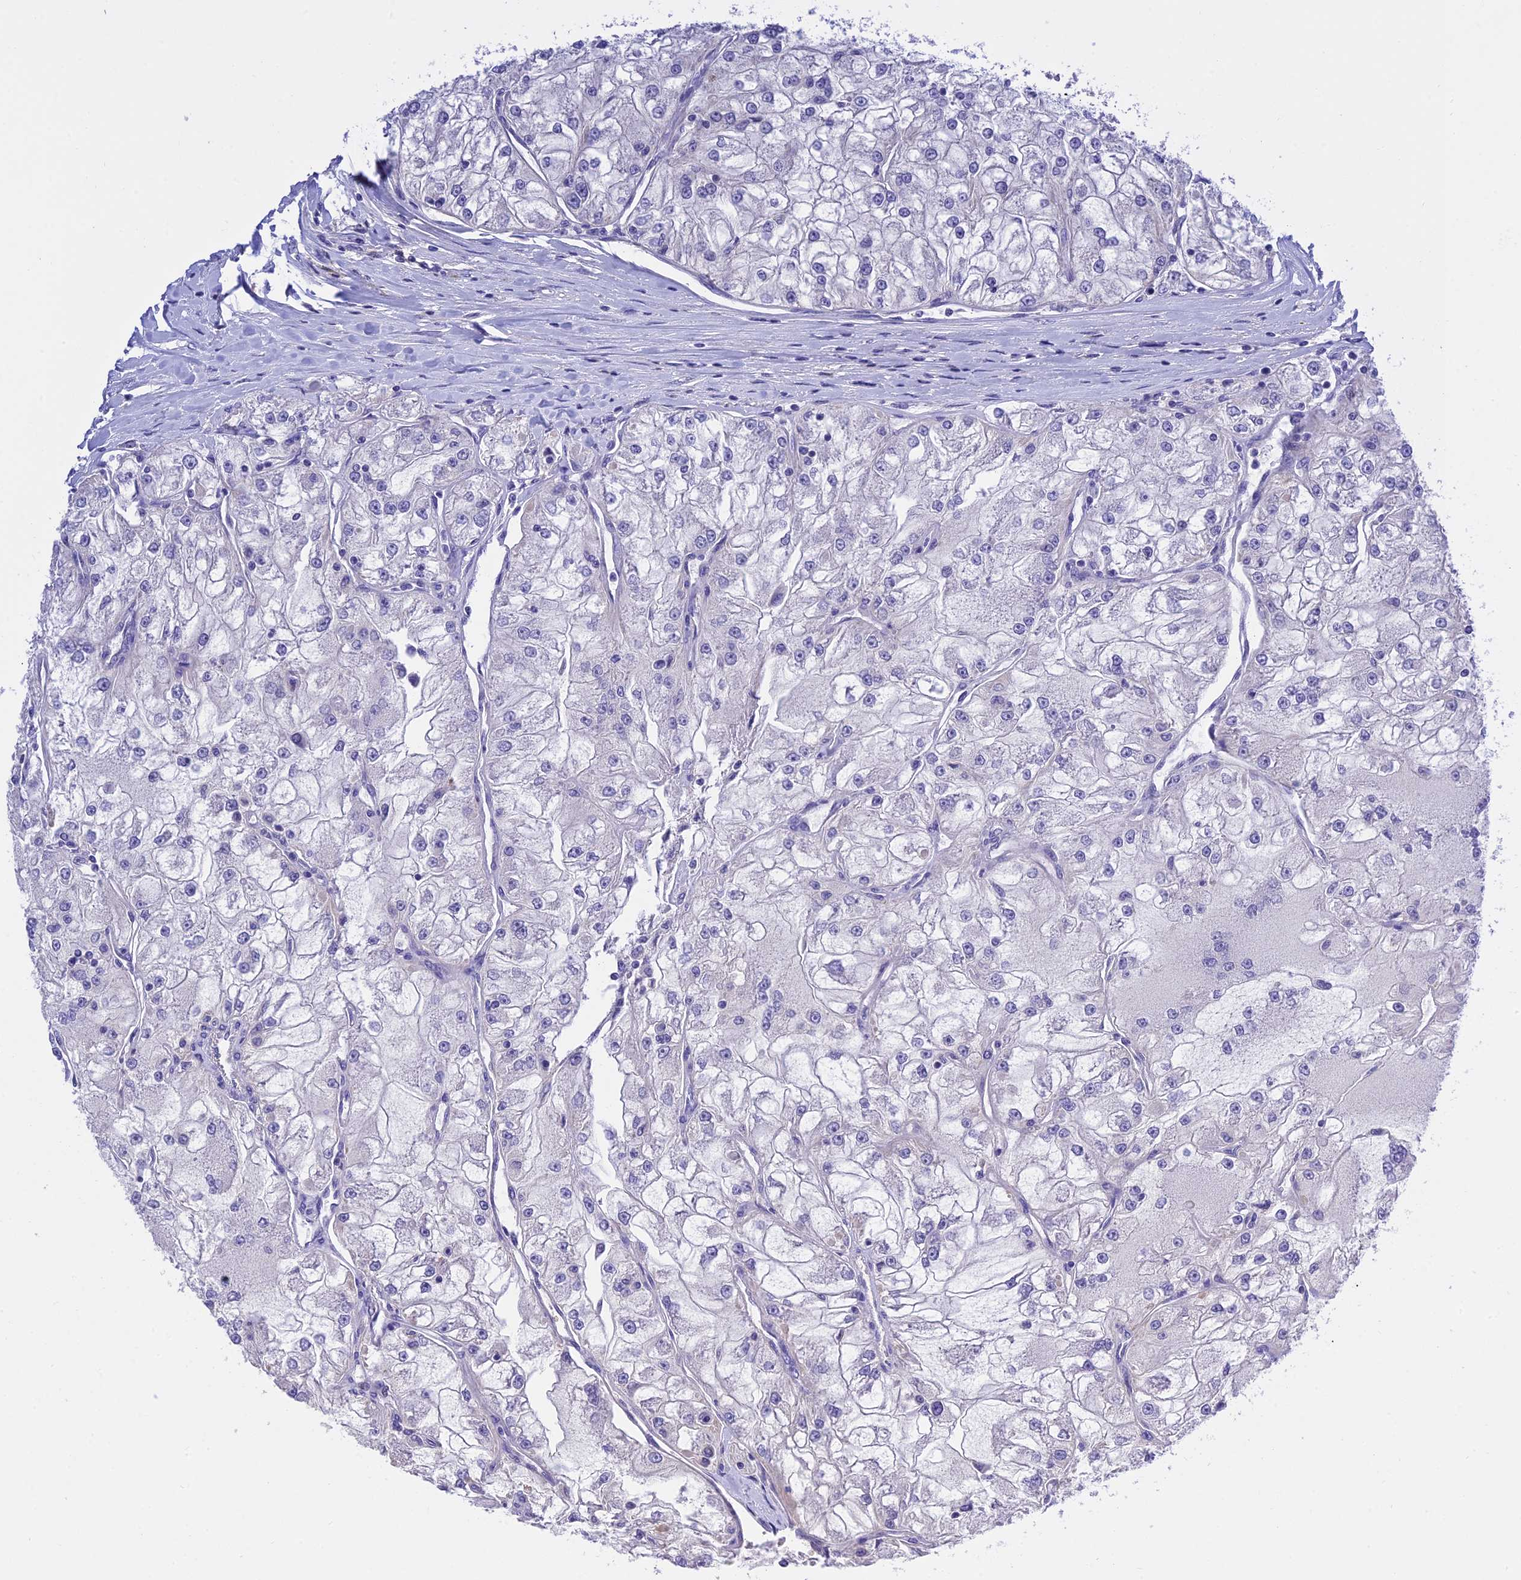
{"staining": {"intensity": "negative", "quantity": "none", "location": "none"}, "tissue": "renal cancer", "cell_type": "Tumor cells", "image_type": "cancer", "snomed": [{"axis": "morphology", "description": "Adenocarcinoma, NOS"}, {"axis": "topography", "description": "Kidney"}], "caption": "The micrograph demonstrates no staining of tumor cells in renal adenocarcinoma.", "gene": "MS4A5", "patient": {"sex": "female", "age": 72}}